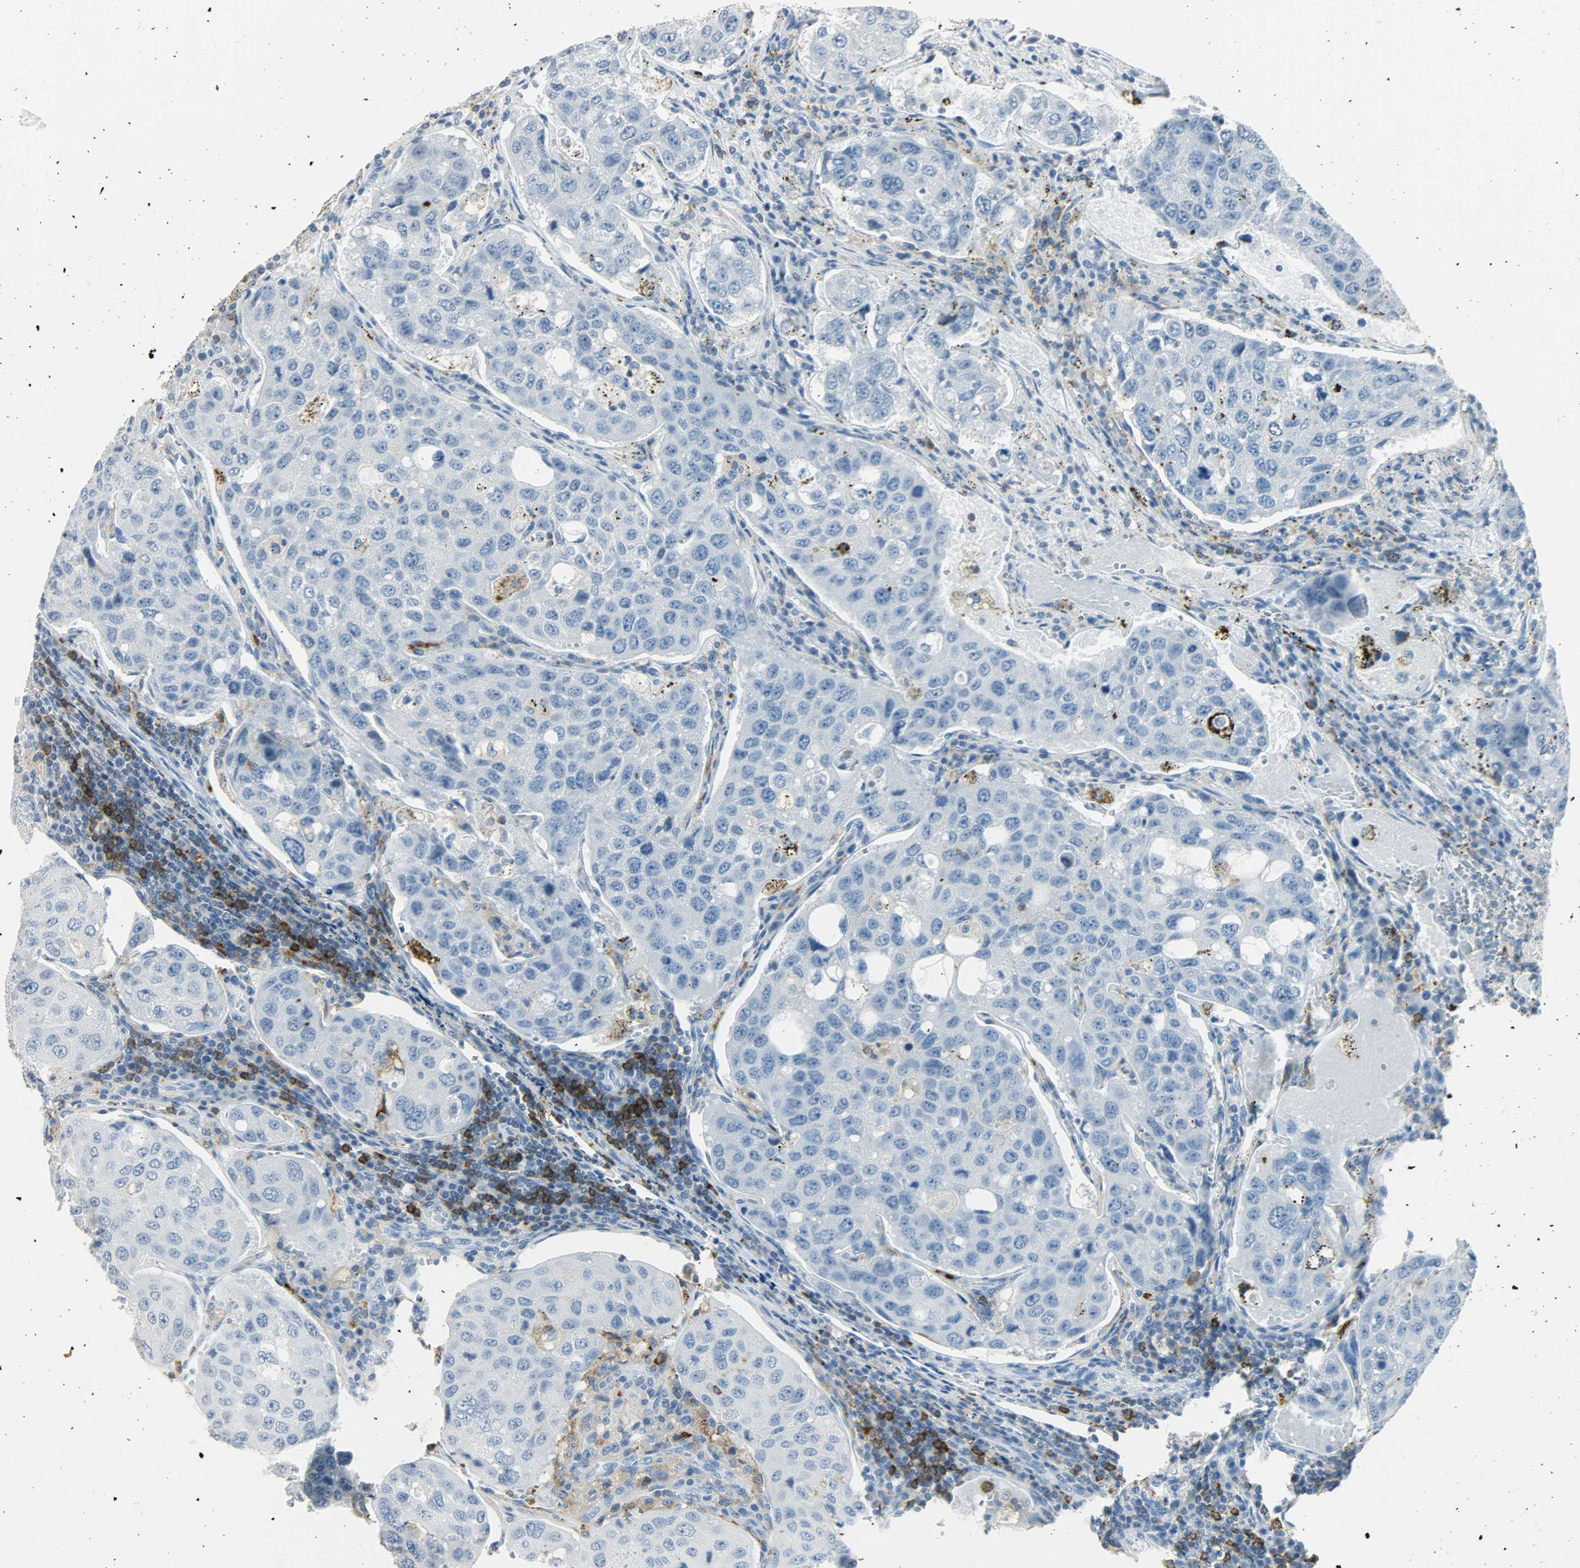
{"staining": {"intensity": "negative", "quantity": "none", "location": "none"}, "tissue": "urothelial cancer", "cell_type": "Tumor cells", "image_type": "cancer", "snomed": [{"axis": "morphology", "description": "Urothelial carcinoma, High grade"}, {"axis": "topography", "description": "Lymph node"}, {"axis": "topography", "description": "Urinary bladder"}], "caption": "Protein analysis of urothelial carcinoma (high-grade) displays no significant positivity in tumor cells.", "gene": "PTPN6", "patient": {"sex": "male", "age": 51}}